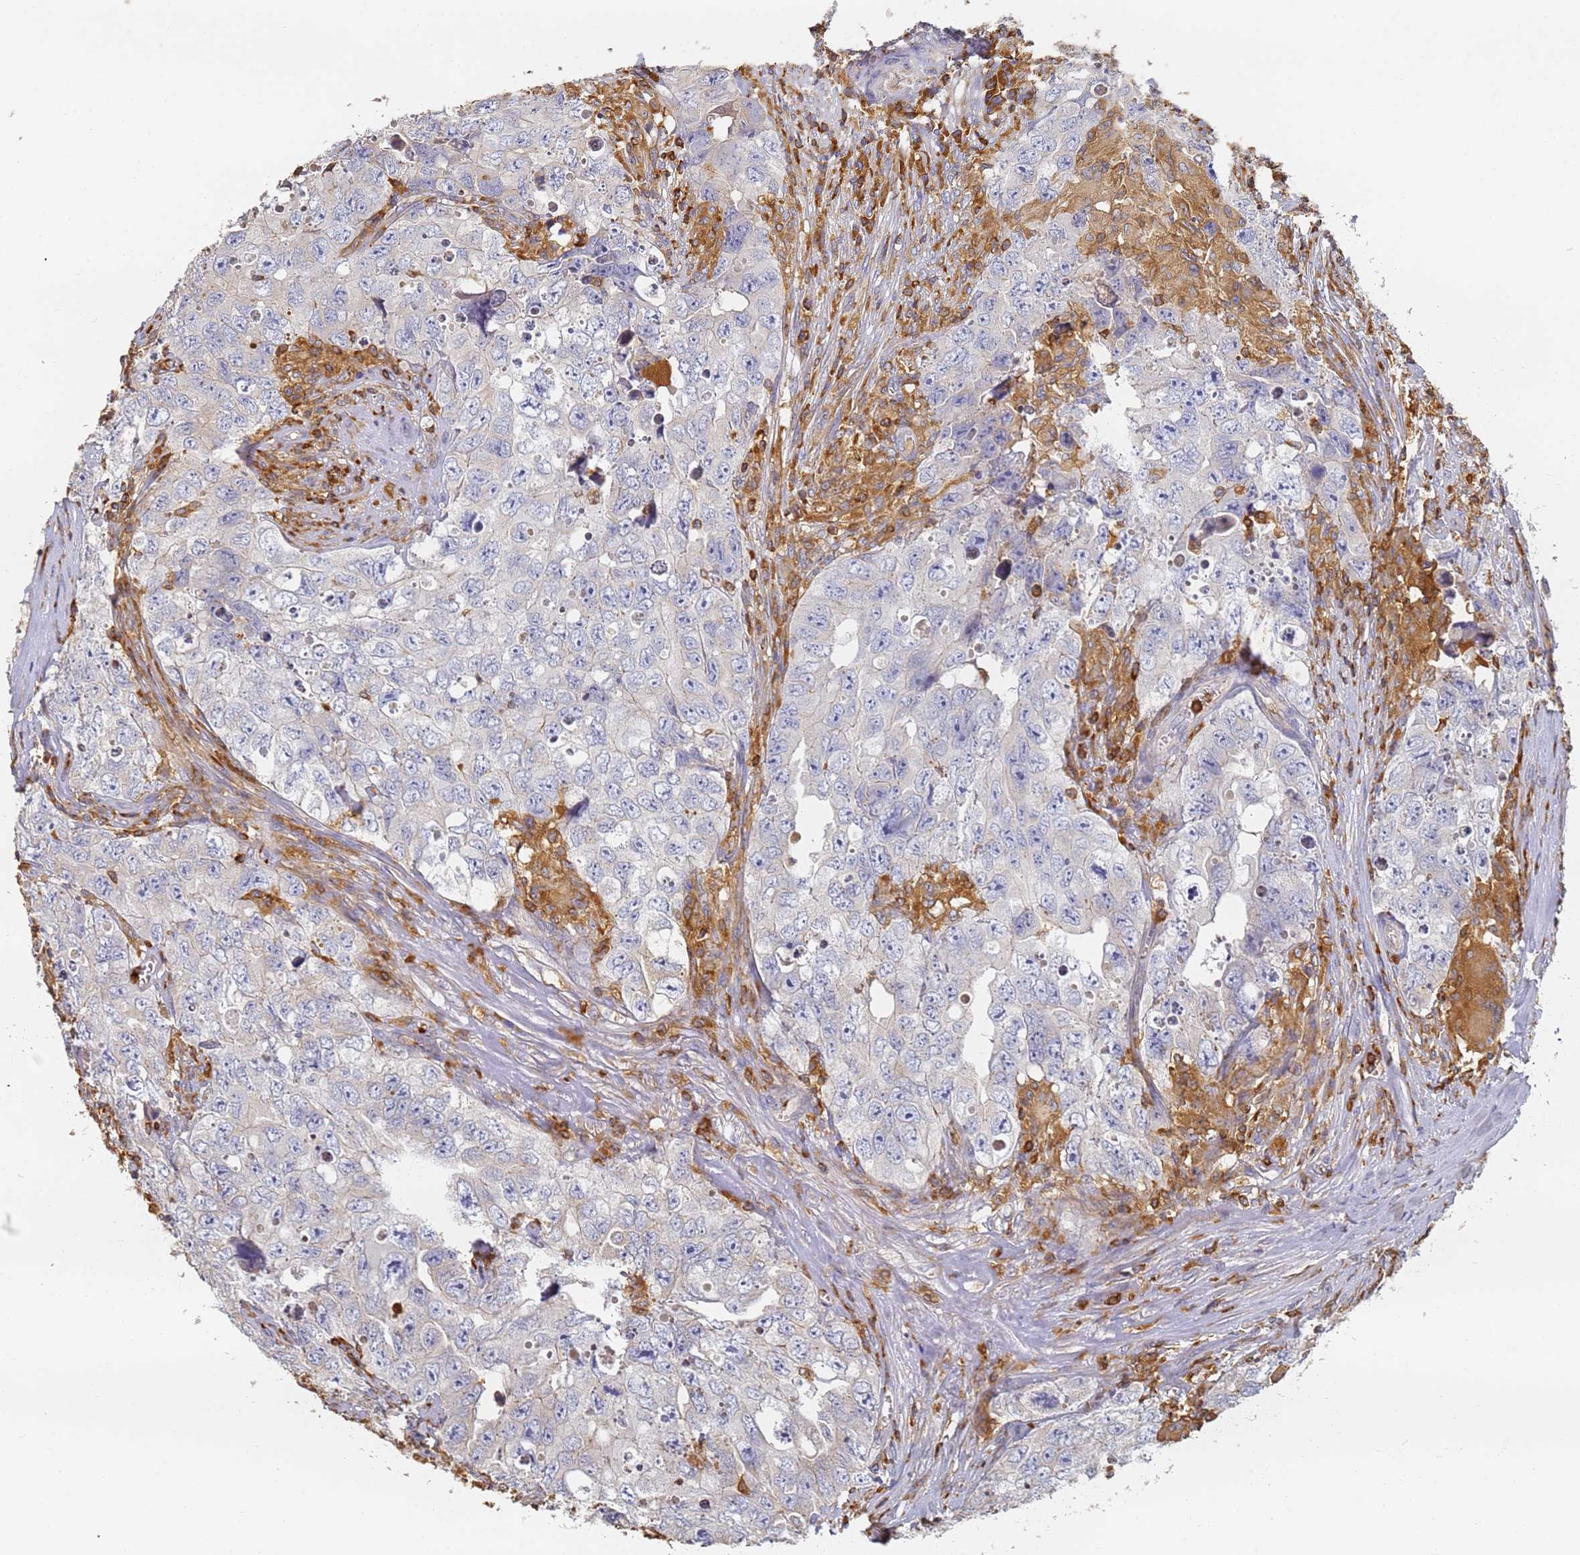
{"staining": {"intensity": "negative", "quantity": "none", "location": "none"}, "tissue": "testis cancer", "cell_type": "Tumor cells", "image_type": "cancer", "snomed": [{"axis": "morphology", "description": "Seminoma, NOS"}, {"axis": "morphology", "description": "Carcinoma, Embryonal, NOS"}, {"axis": "topography", "description": "Testis"}], "caption": "Immunohistochemistry of human testis cancer shows no expression in tumor cells.", "gene": "BIN2", "patient": {"sex": "male", "age": 43}}